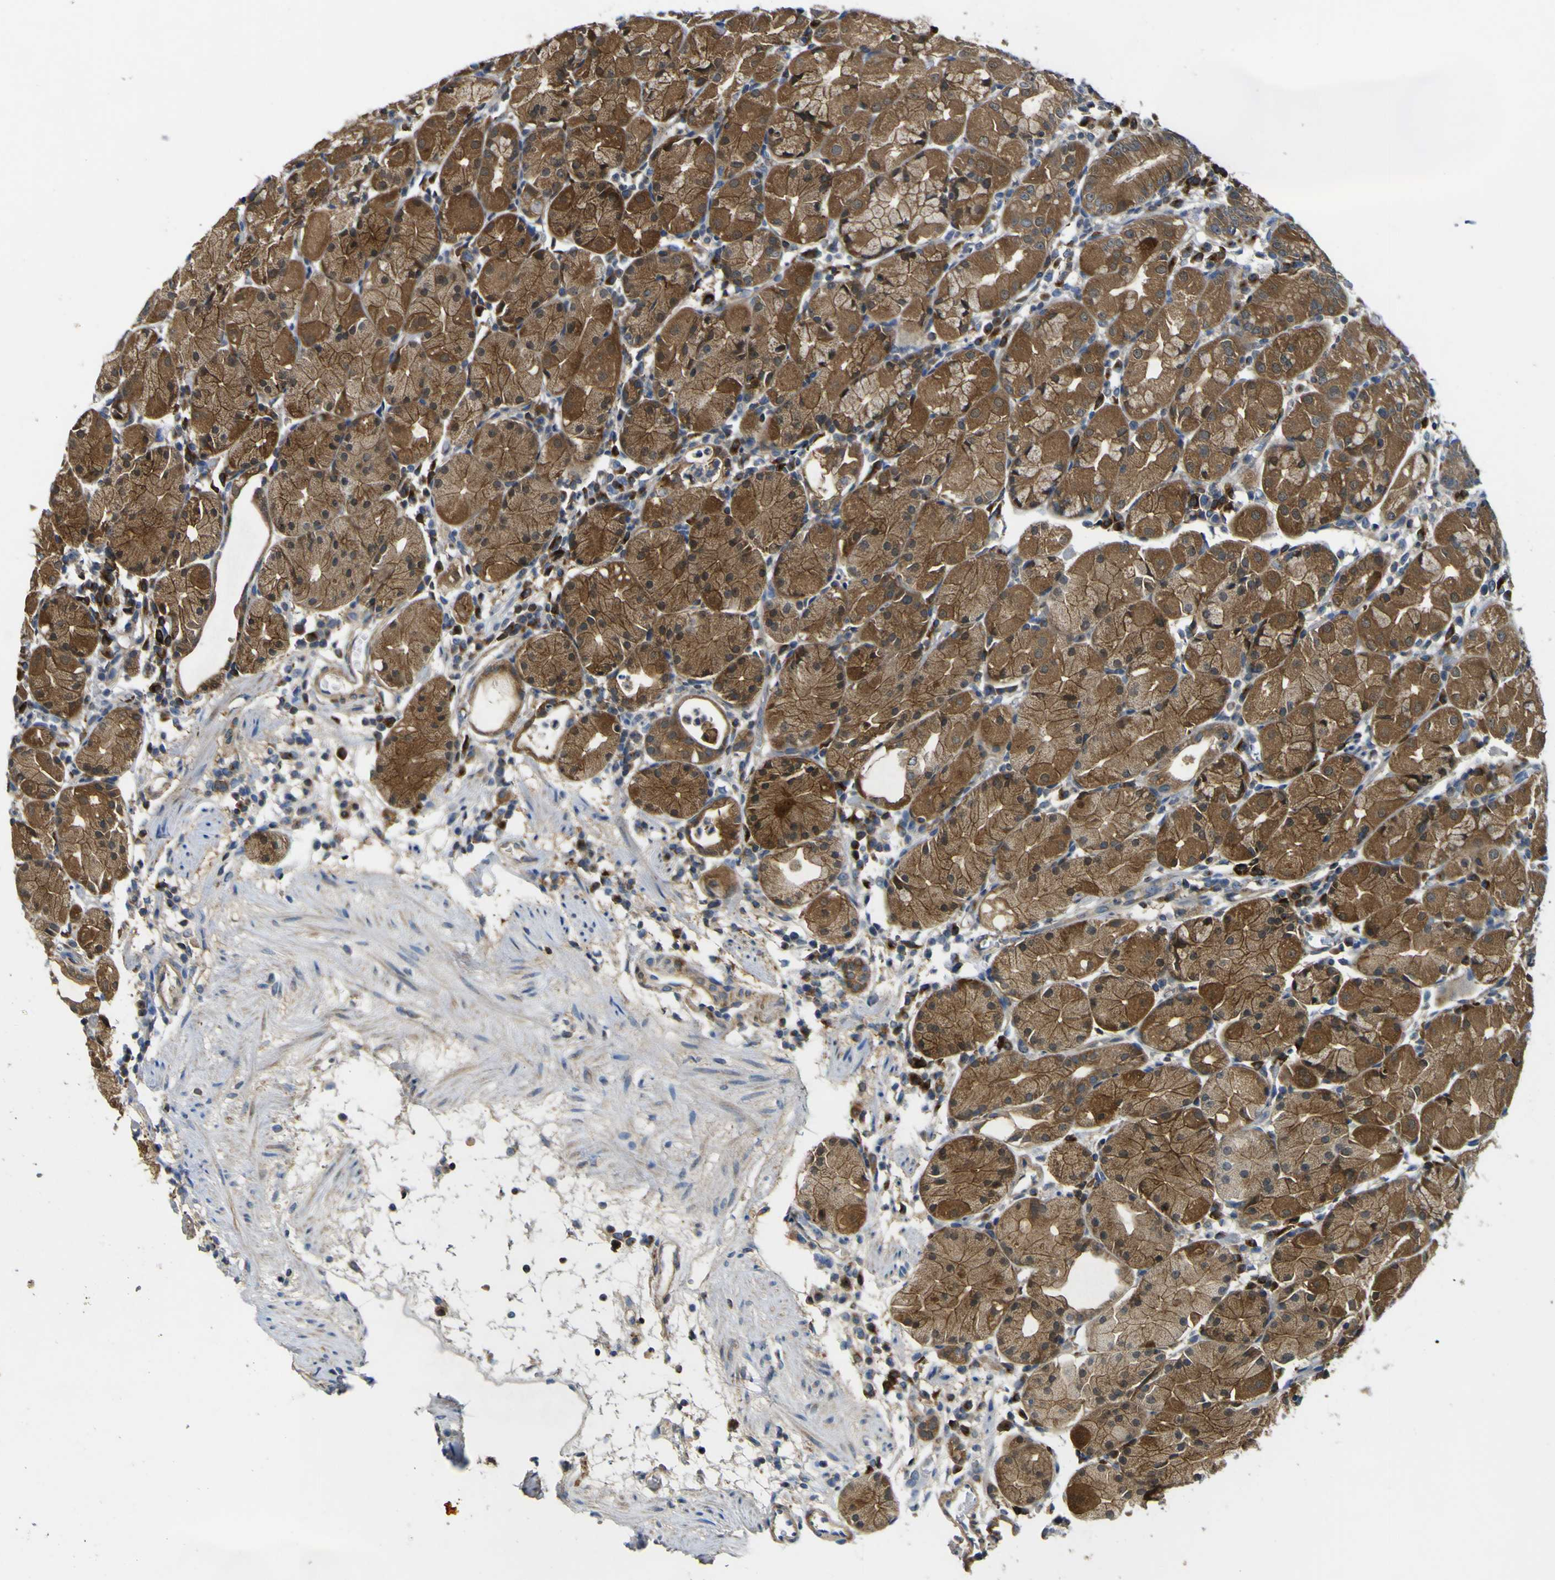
{"staining": {"intensity": "moderate", "quantity": ">75%", "location": "cytoplasmic/membranous"}, "tissue": "stomach", "cell_type": "Glandular cells", "image_type": "normal", "snomed": [{"axis": "morphology", "description": "Normal tissue, NOS"}, {"axis": "topography", "description": "Stomach"}, {"axis": "topography", "description": "Stomach, lower"}], "caption": "Protein analysis of unremarkable stomach shows moderate cytoplasmic/membranous staining in approximately >75% of glandular cells.", "gene": "EML2", "patient": {"sex": "female", "age": 75}}